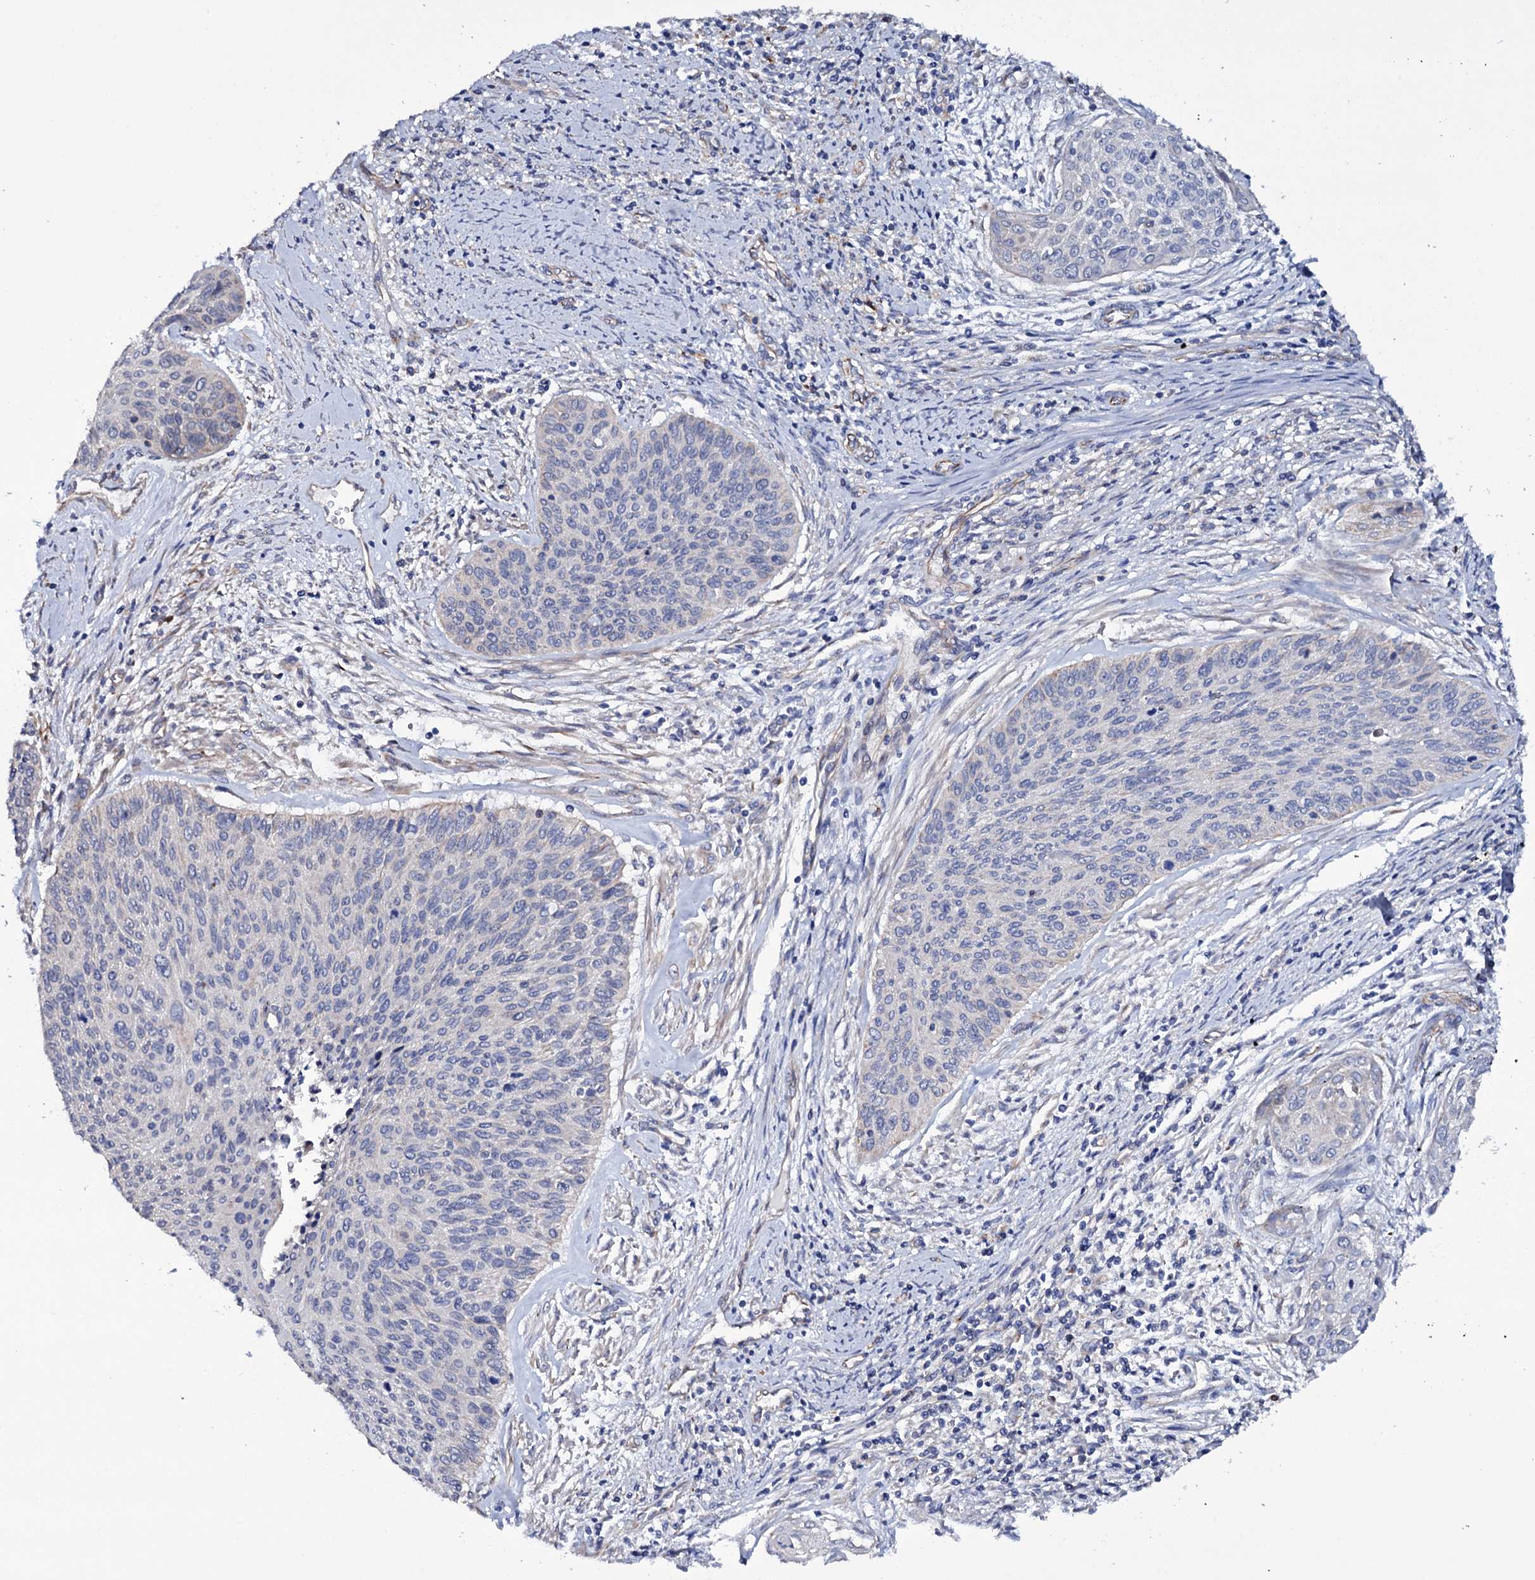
{"staining": {"intensity": "negative", "quantity": "none", "location": "none"}, "tissue": "cervical cancer", "cell_type": "Tumor cells", "image_type": "cancer", "snomed": [{"axis": "morphology", "description": "Squamous cell carcinoma, NOS"}, {"axis": "topography", "description": "Cervix"}], "caption": "Immunohistochemistry (IHC) image of neoplastic tissue: cervical squamous cell carcinoma stained with DAB (3,3'-diaminobenzidine) demonstrates no significant protein staining in tumor cells.", "gene": "BCL2L14", "patient": {"sex": "female", "age": 55}}